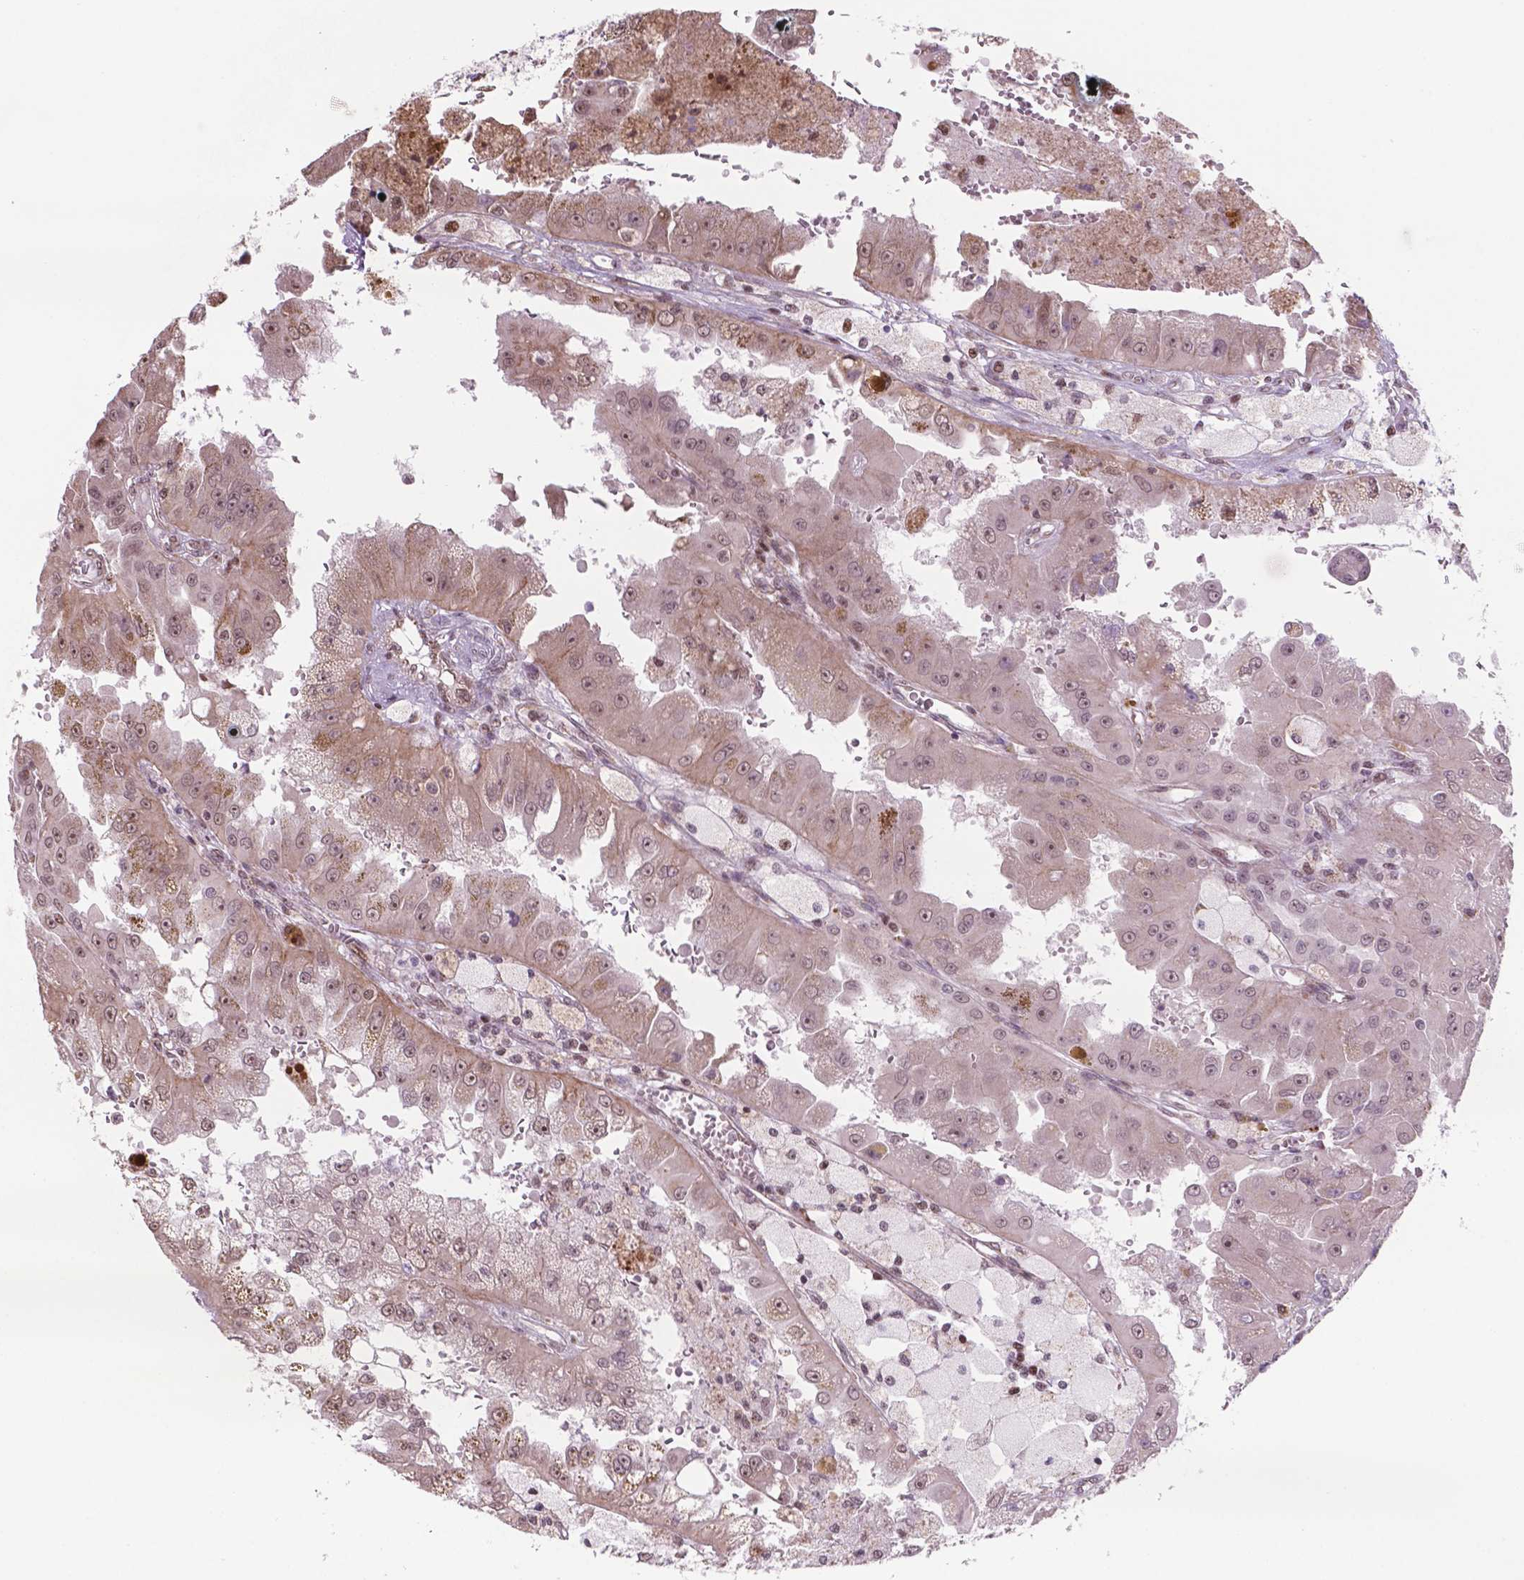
{"staining": {"intensity": "weak", "quantity": "25%-75%", "location": "cytoplasmic/membranous,nuclear"}, "tissue": "renal cancer", "cell_type": "Tumor cells", "image_type": "cancer", "snomed": [{"axis": "morphology", "description": "Adenocarcinoma, NOS"}, {"axis": "topography", "description": "Kidney"}], "caption": "A low amount of weak cytoplasmic/membranous and nuclear staining is appreciated in approximately 25%-75% of tumor cells in adenocarcinoma (renal) tissue.", "gene": "NDUFA10", "patient": {"sex": "male", "age": 58}}